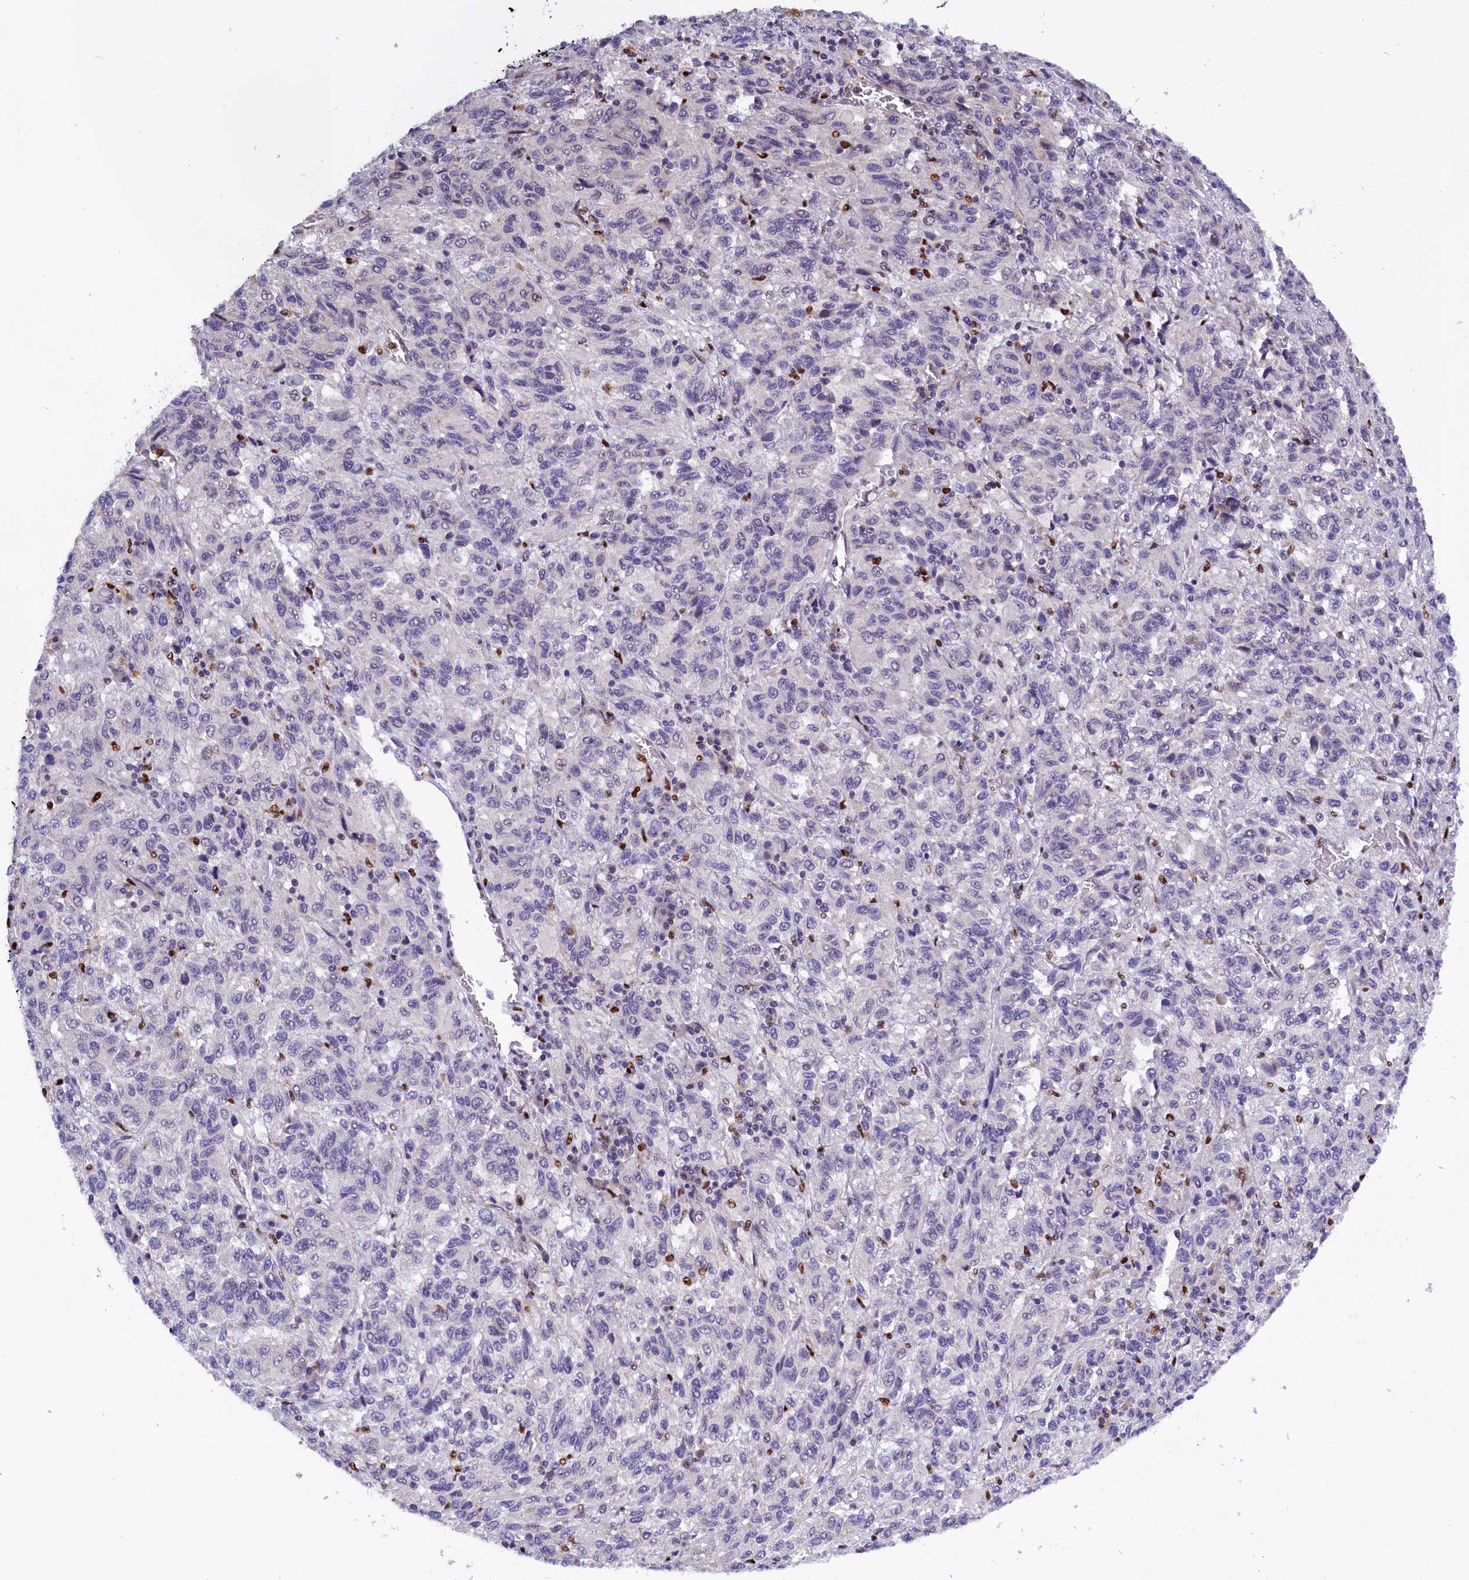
{"staining": {"intensity": "negative", "quantity": "none", "location": "none"}, "tissue": "melanoma", "cell_type": "Tumor cells", "image_type": "cancer", "snomed": [{"axis": "morphology", "description": "Malignant melanoma, Metastatic site"}, {"axis": "topography", "description": "Lung"}], "caption": "There is no significant expression in tumor cells of melanoma.", "gene": "BTBD9", "patient": {"sex": "male", "age": 64}}